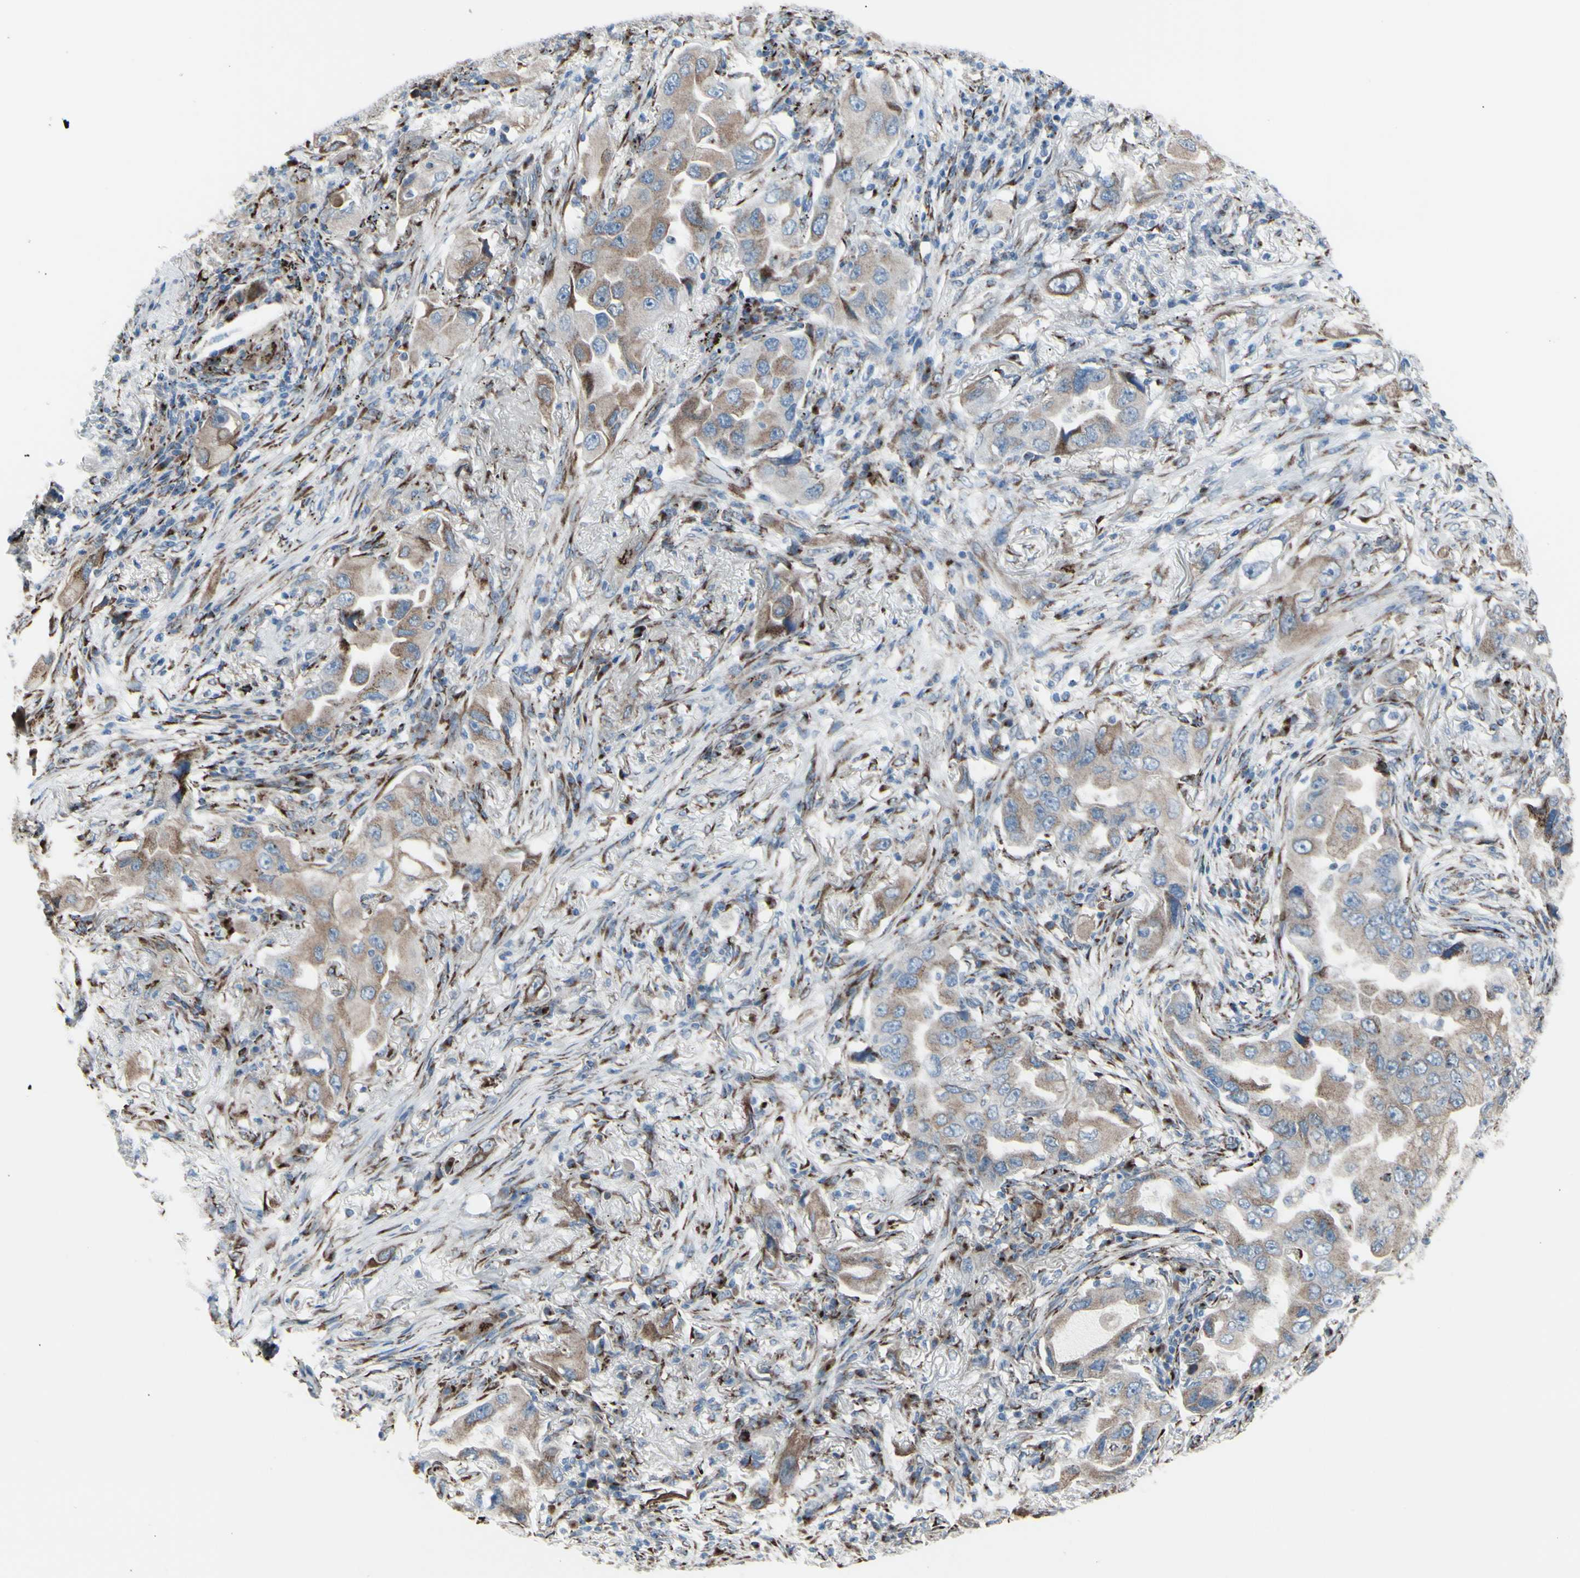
{"staining": {"intensity": "moderate", "quantity": ">75%", "location": "cytoplasmic/membranous"}, "tissue": "lung cancer", "cell_type": "Tumor cells", "image_type": "cancer", "snomed": [{"axis": "morphology", "description": "Adenocarcinoma, NOS"}, {"axis": "topography", "description": "Lung"}], "caption": "Brown immunohistochemical staining in lung cancer reveals moderate cytoplasmic/membranous positivity in about >75% of tumor cells.", "gene": "GLG1", "patient": {"sex": "female", "age": 65}}